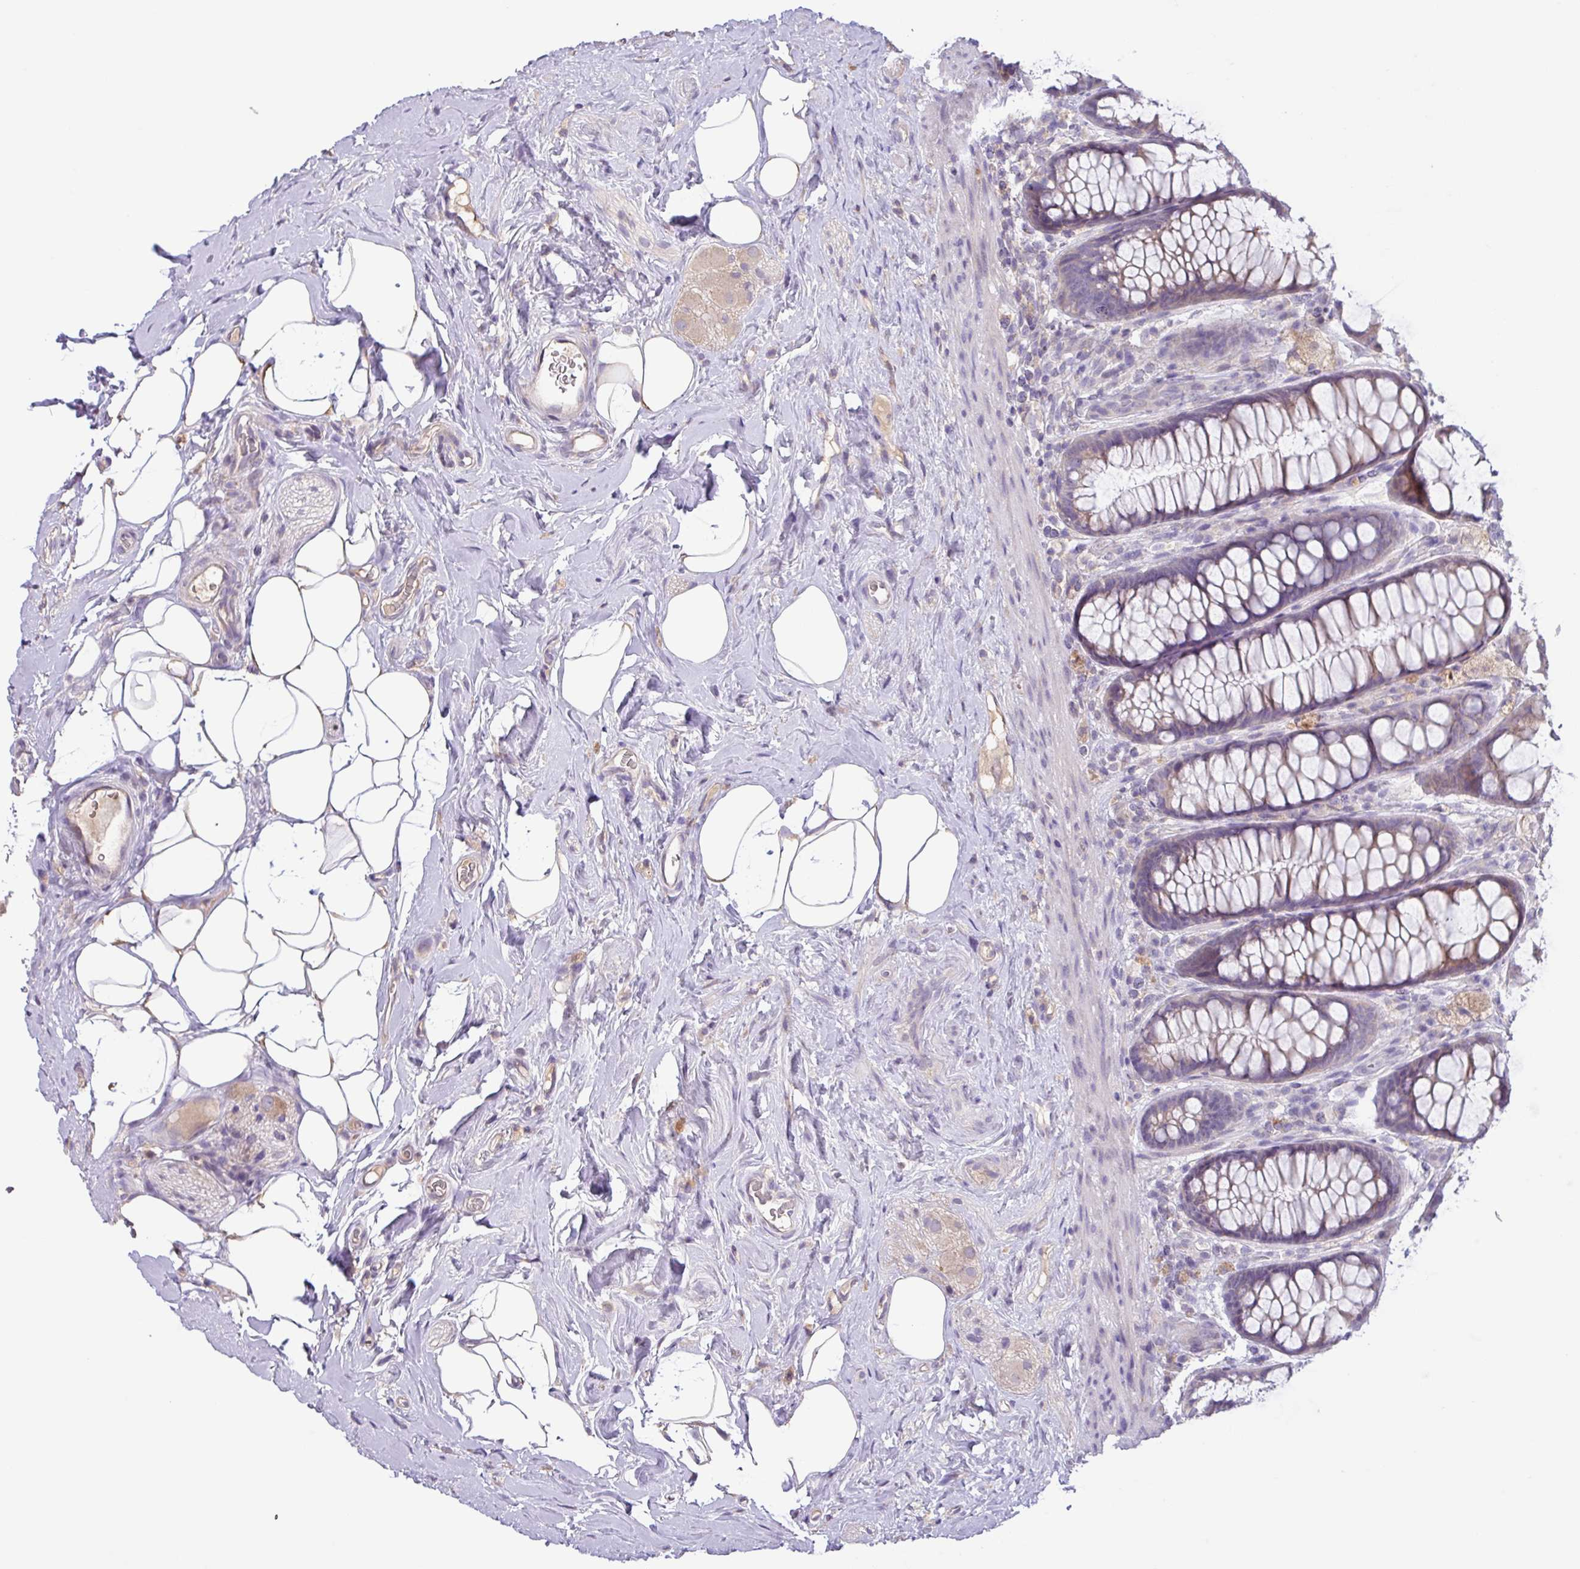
{"staining": {"intensity": "moderate", "quantity": "25%-75%", "location": "cytoplasmic/membranous"}, "tissue": "rectum", "cell_type": "Glandular cells", "image_type": "normal", "snomed": [{"axis": "morphology", "description": "Normal tissue, NOS"}, {"axis": "topography", "description": "Rectum"}], "caption": "Moderate cytoplasmic/membranous protein positivity is seen in about 25%-75% of glandular cells in rectum.", "gene": "SFTPB", "patient": {"sex": "female", "age": 67}}